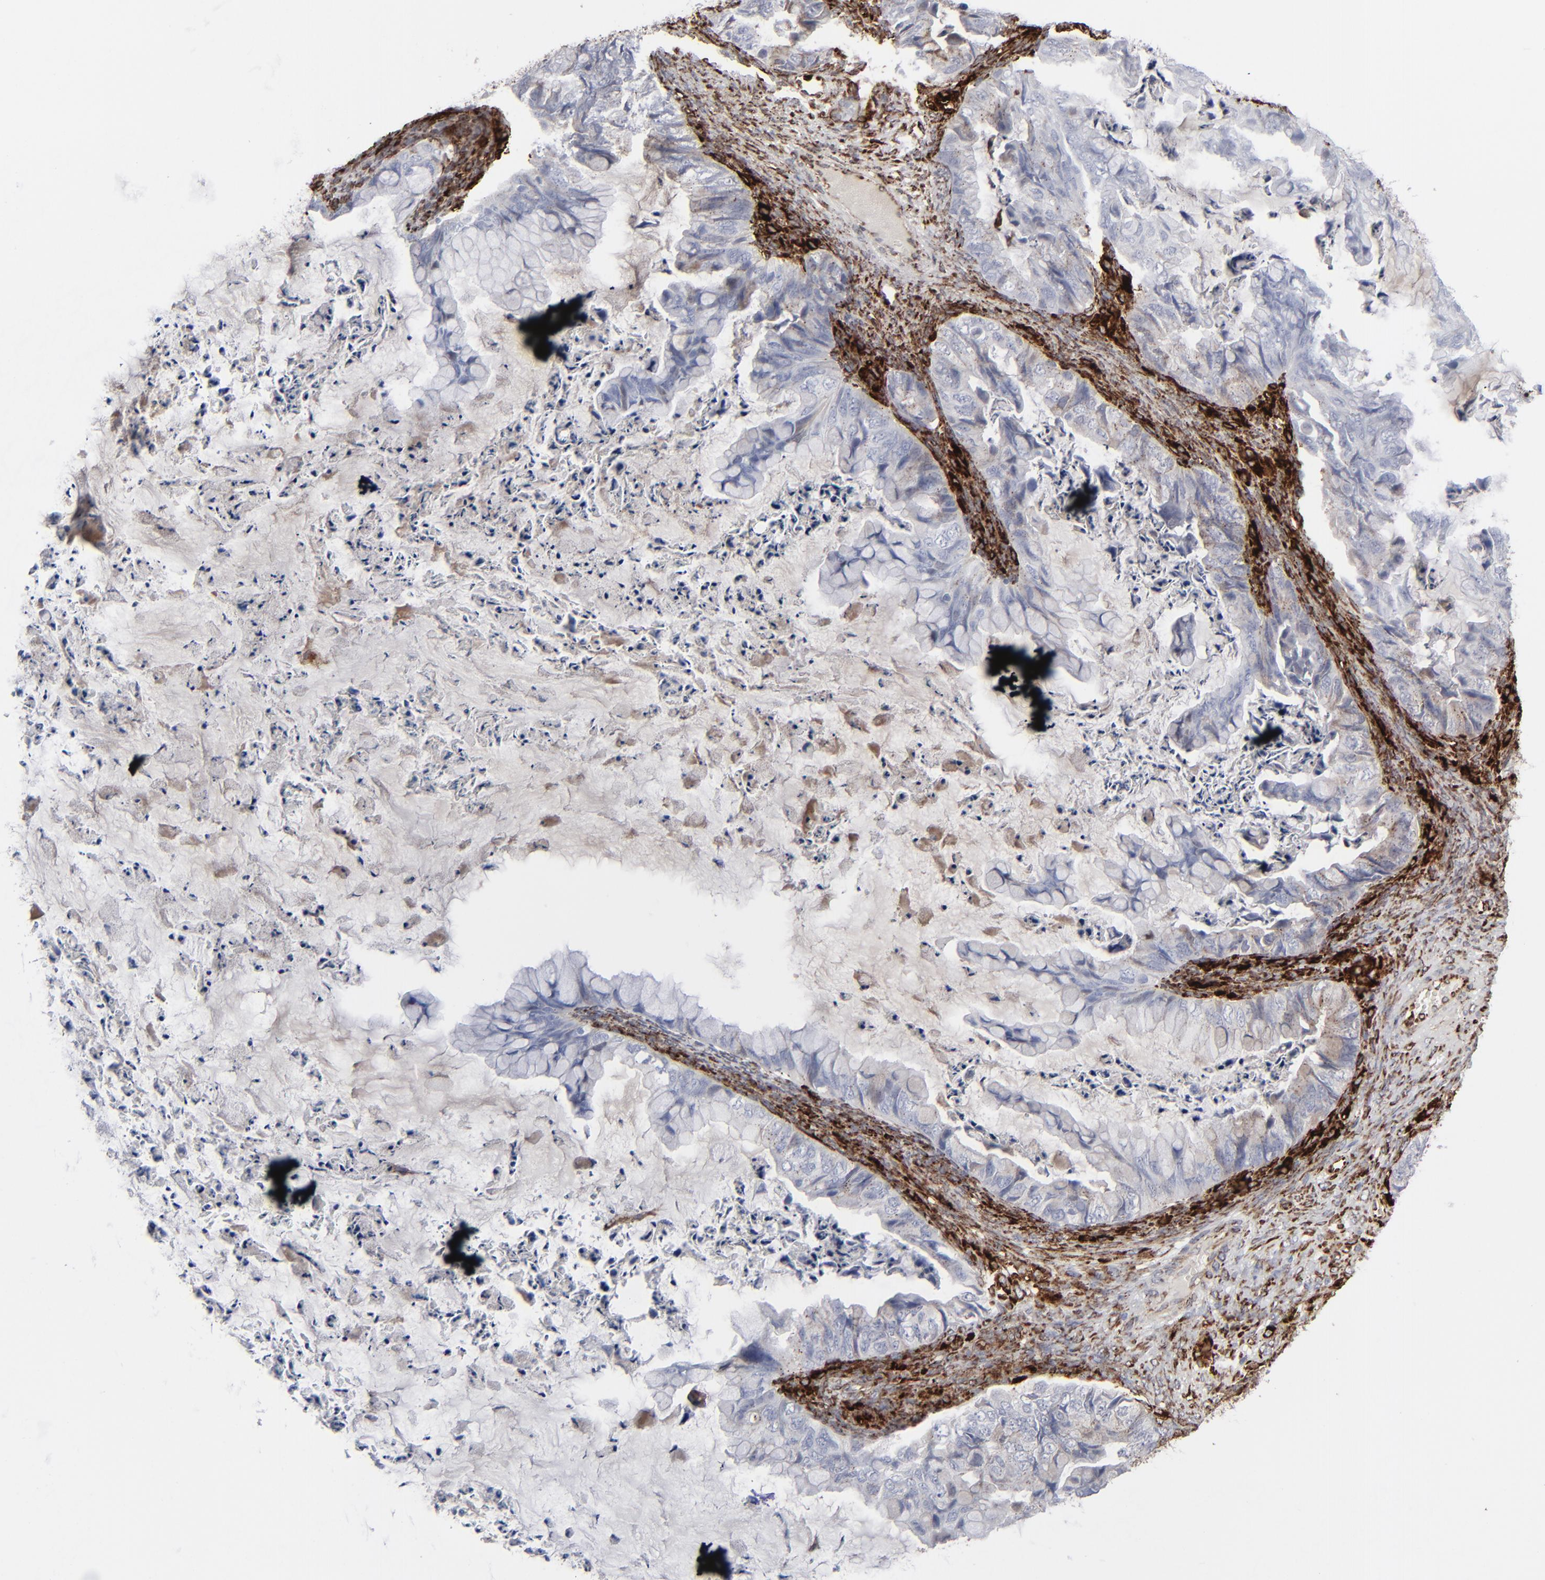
{"staining": {"intensity": "negative", "quantity": "none", "location": "none"}, "tissue": "ovarian cancer", "cell_type": "Tumor cells", "image_type": "cancer", "snomed": [{"axis": "morphology", "description": "Cystadenocarcinoma, mucinous, NOS"}, {"axis": "topography", "description": "Ovary"}], "caption": "Human ovarian cancer (mucinous cystadenocarcinoma) stained for a protein using immunohistochemistry (IHC) displays no staining in tumor cells.", "gene": "SPARC", "patient": {"sex": "female", "age": 36}}